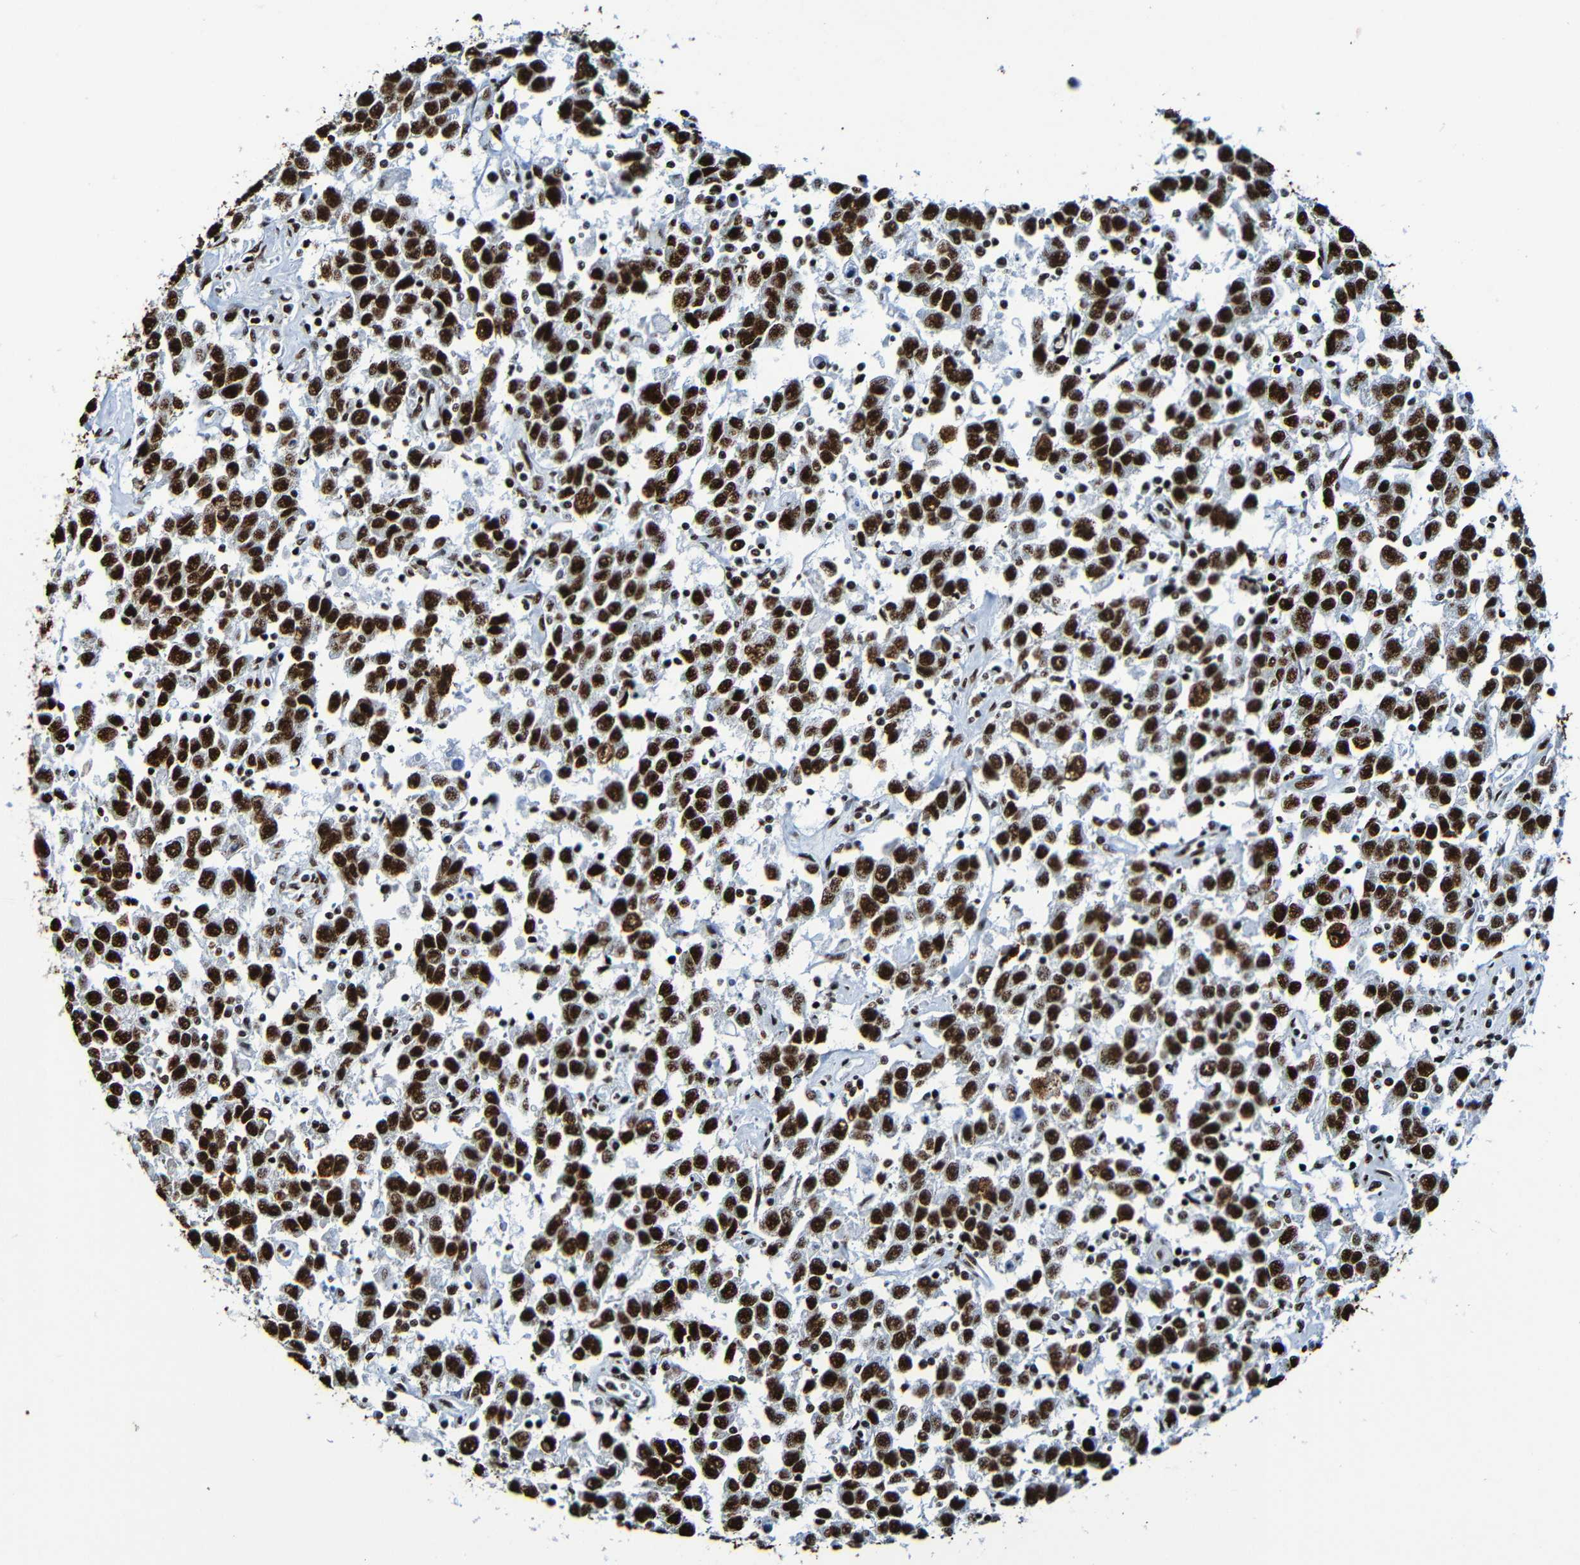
{"staining": {"intensity": "strong", "quantity": ">75%", "location": "nuclear"}, "tissue": "testis cancer", "cell_type": "Tumor cells", "image_type": "cancer", "snomed": [{"axis": "morphology", "description": "Seminoma, NOS"}, {"axis": "topography", "description": "Testis"}], "caption": "Immunohistochemistry (IHC) of testis cancer exhibits high levels of strong nuclear staining in approximately >75% of tumor cells. The staining was performed using DAB to visualize the protein expression in brown, while the nuclei were stained in blue with hematoxylin (Magnification: 20x).", "gene": "SRSF3", "patient": {"sex": "male", "age": 41}}